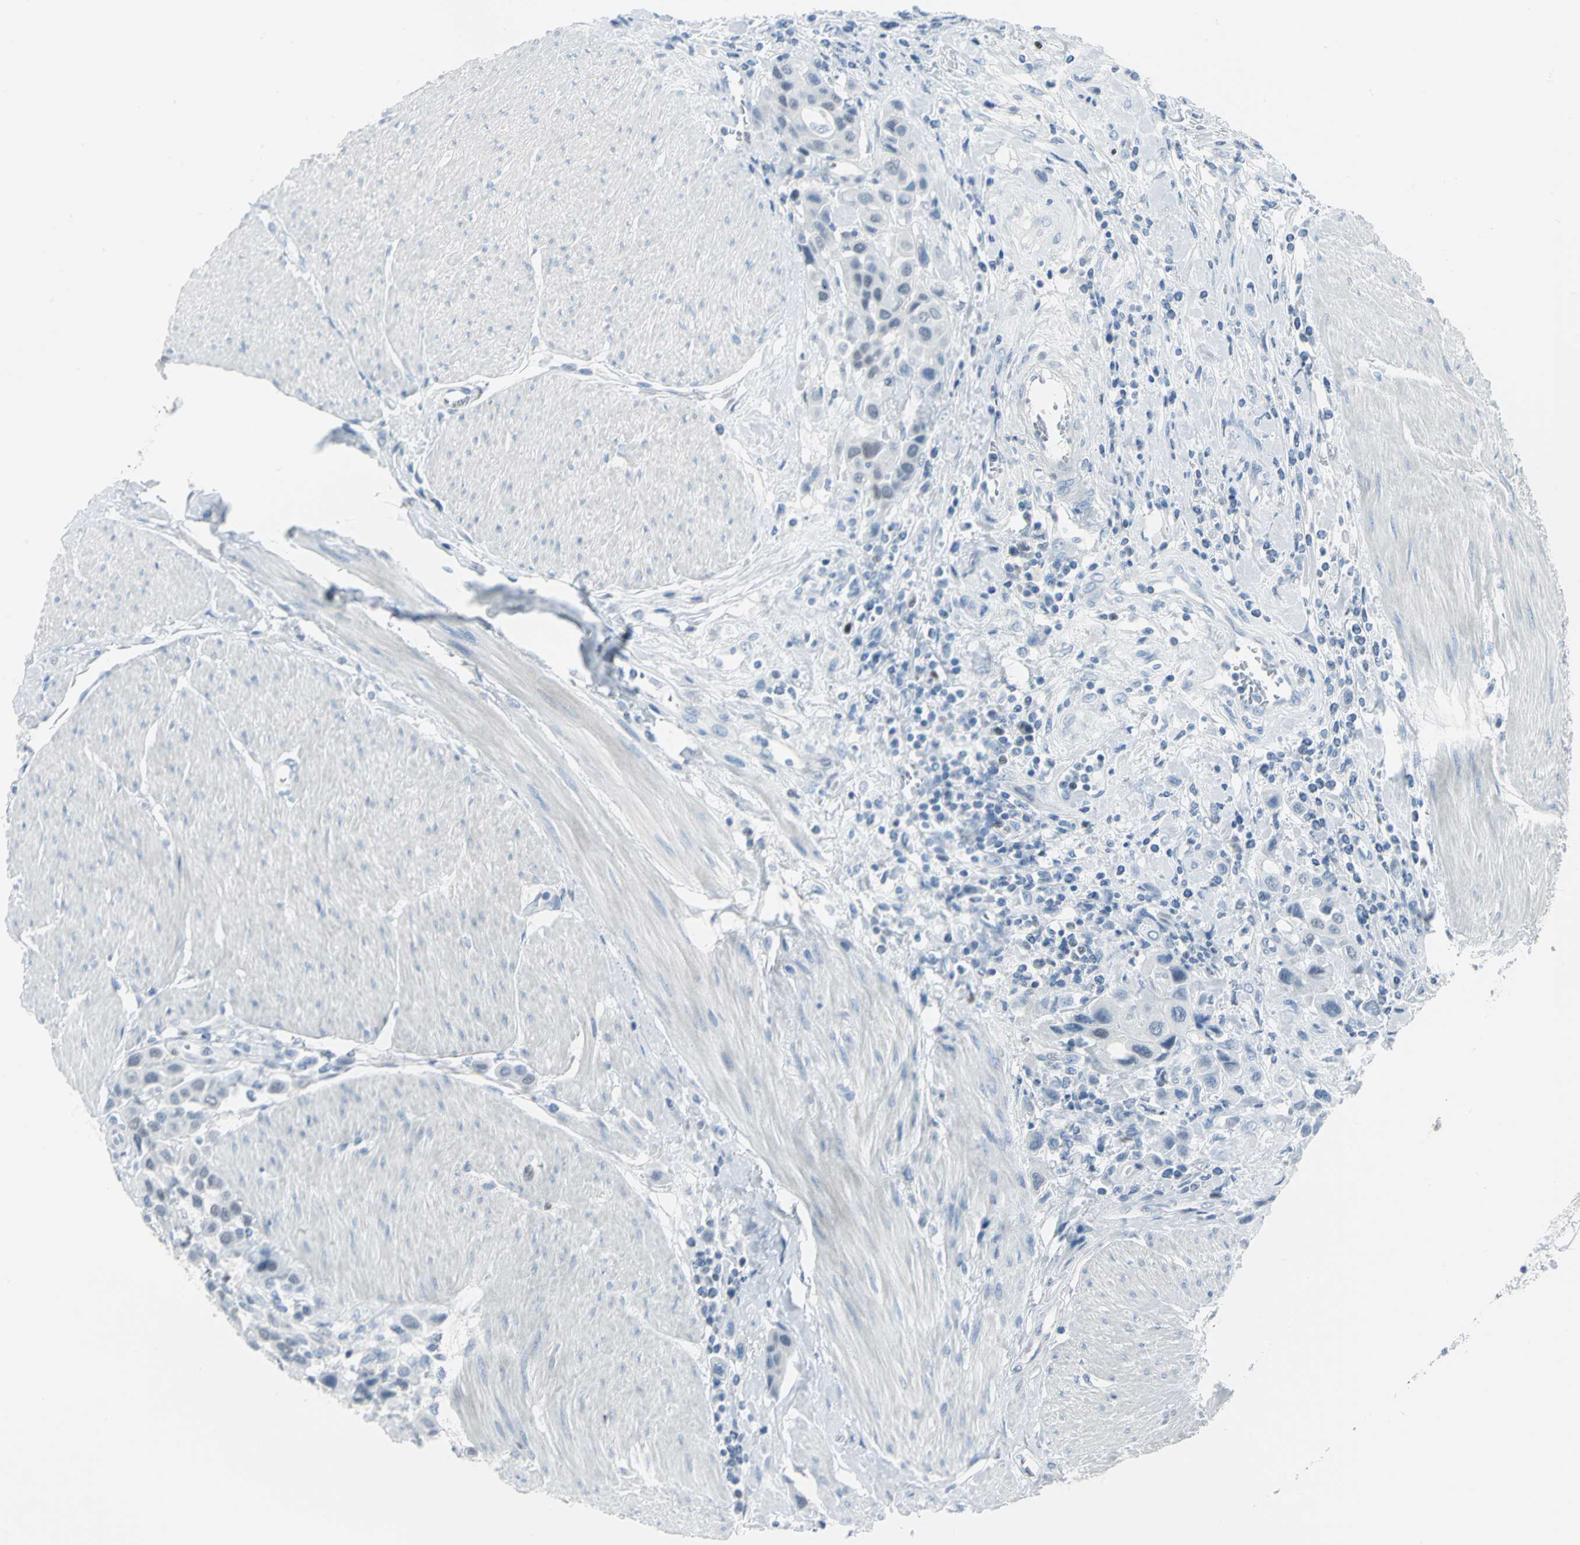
{"staining": {"intensity": "negative", "quantity": "none", "location": "none"}, "tissue": "urothelial cancer", "cell_type": "Tumor cells", "image_type": "cancer", "snomed": [{"axis": "morphology", "description": "Urothelial carcinoma, High grade"}, {"axis": "topography", "description": "Urinary bladder"}], "caption": "A photomicrograph of human high-grade urothelial carcinoma is negative for staining in tumor cells.", "gene": "MCM3", "patient": {"sex": "male", "age": 50}}